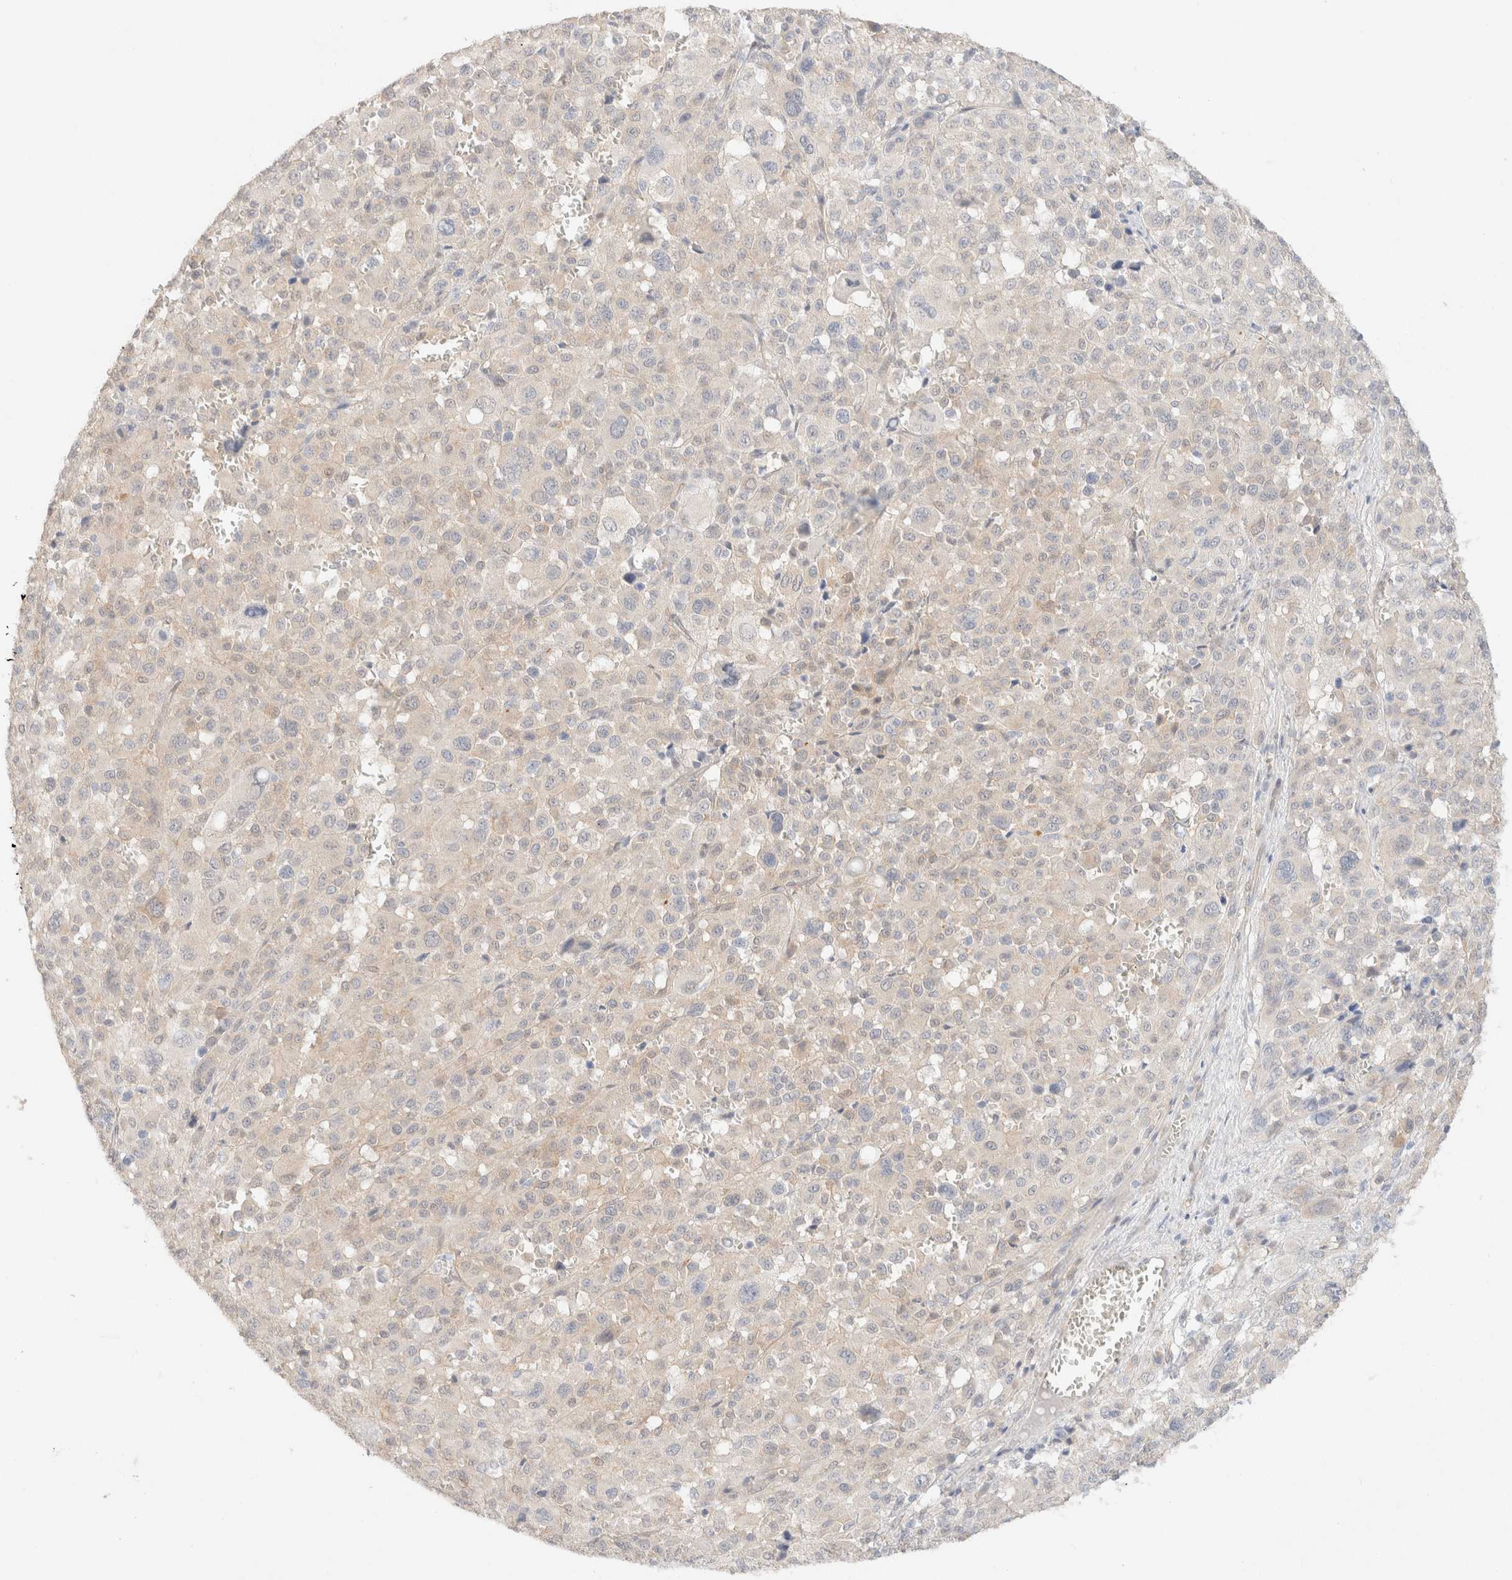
{"staining": {"intensity": "weak", "quantity": "<25%", "location": "cytoplasmic/membranous"}, "tissue": "melanoma", "cell_type": "Tumor cells", "image_type": "cancer", "snomed": [{"axis": "morphology", "description": "Malignant melanoma, Metastatic site"}, {"axis": "topography", "description": "Skin"}], "caption": "Immunohistochemical staining of human malignant melanoma (metastatic site) demonstrates no significant positivity in tumor cells.", "gene": "CSNK1E", "patient": {"sex": "female", "age": 74}}